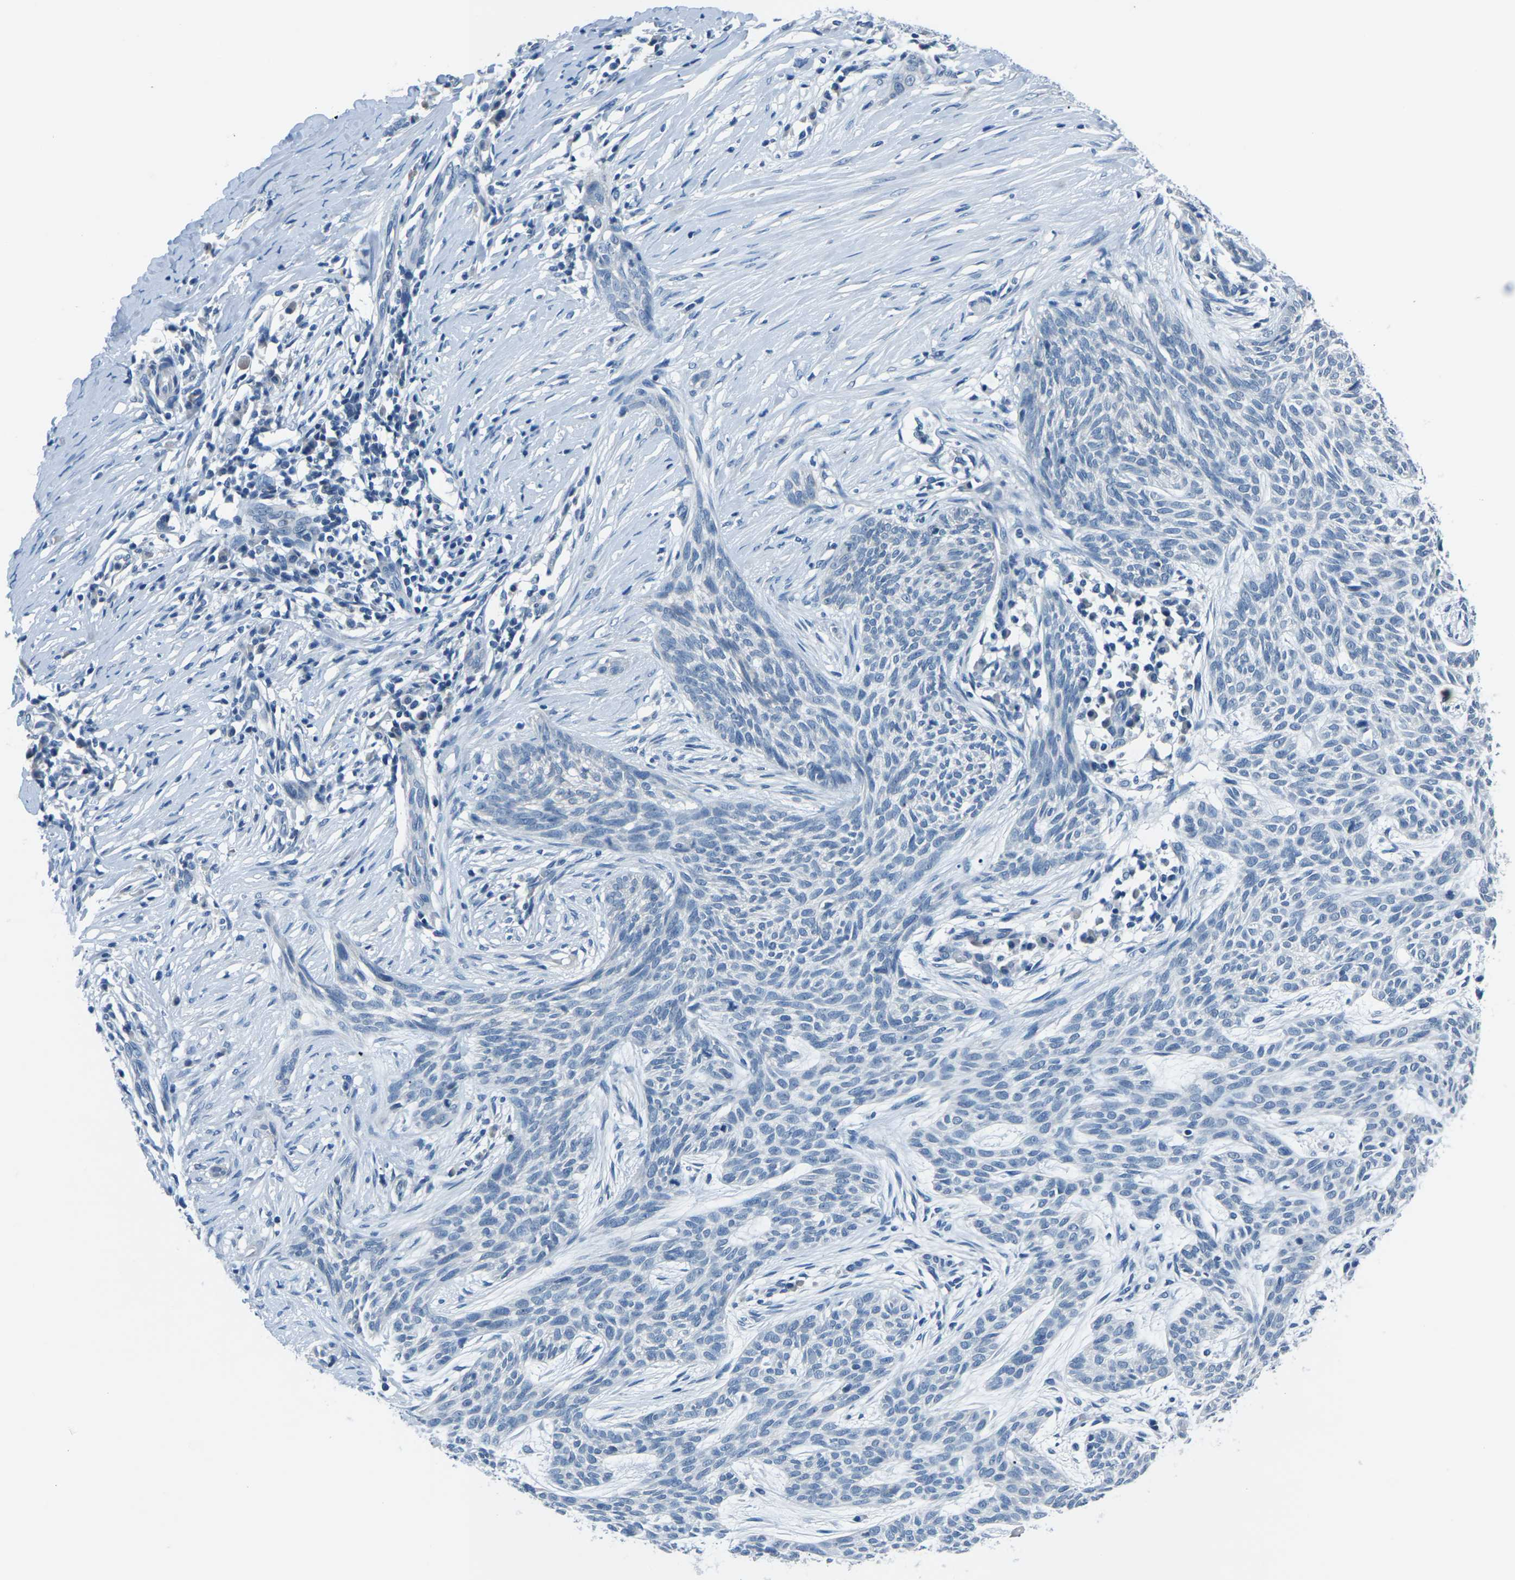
{"staining": {"intensity": "negative", "quantity": "none", "location": "none"}, "tissue": "skin cancer", "cell_type": "Tumor cells", "image_type": "cancer", "snomed": [{"axis": "morphology", "description": "Basal cell carcinoma"}, {"axis": "topography", "description": "Skin"}], "caption": "Micrograph shows no protein positivity in tumor cells of basal cell carcinoma (skin) tissue.", "gene": "UMOD", "patient": {"sex": "female", "age": 59}}